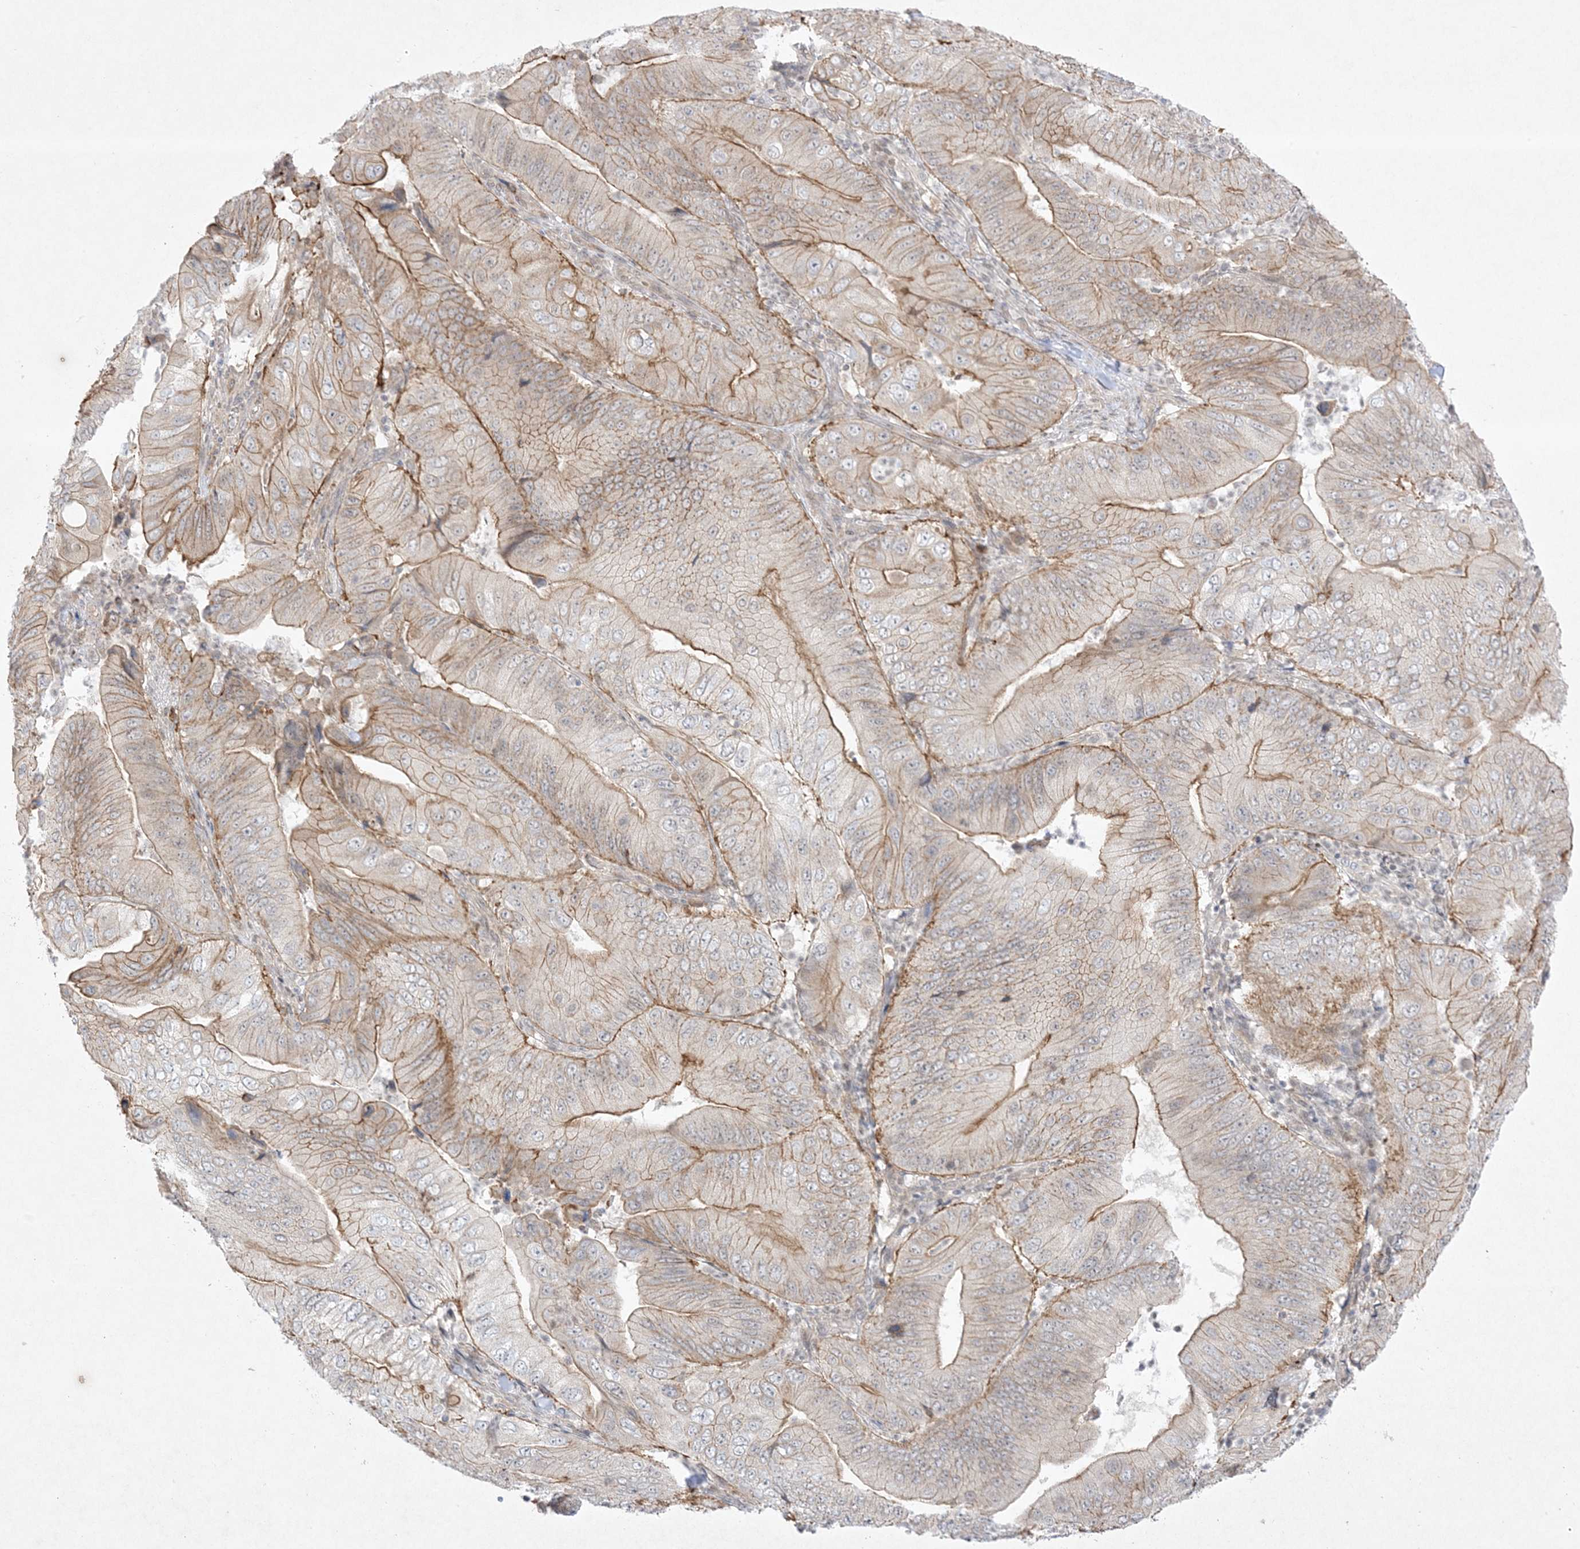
{"staining": {"intensity": "moderate", "quantity": "25%-75%", "location": "cytoplasmic/membranous"}, "tissue": "pancreatic cancer", "cell_type": "Tumor cells", "image_type": "cancer", "snomed": [{"axis": "morphology", "description": "Adenocarcinoma, NOS"}, {"axis": "topography", "description": "Pancreas"}], "caption": "About 25%-75% of tumor cells in pancreatic cancer (adenocarcinoma) show moderate cytoplasmic/membranous protein staining as visualized by brown immunohistochemical staining.", "gene": "PTK6", "patient": {"sex": "female", "age": 77}}